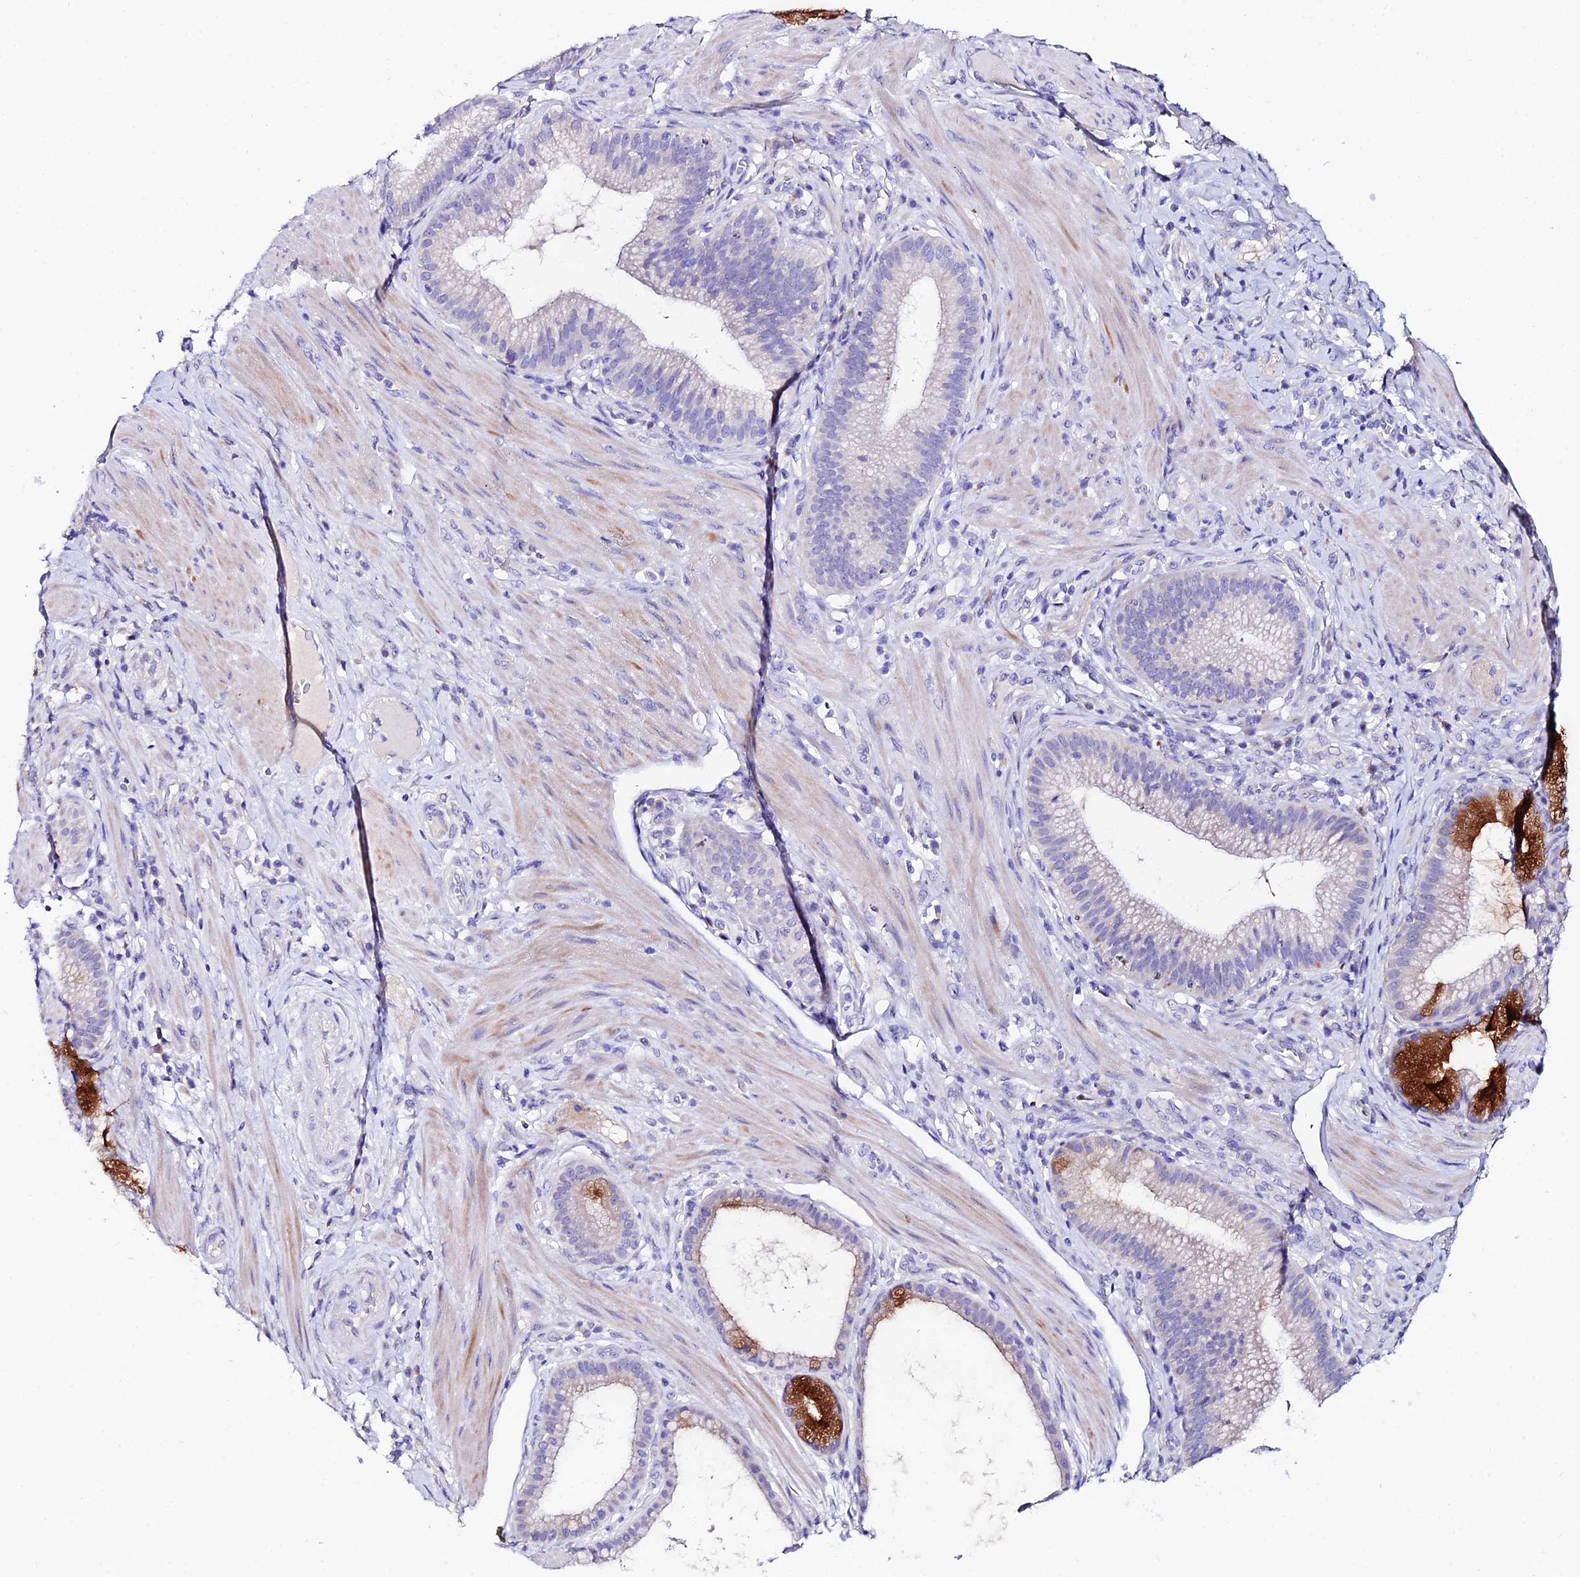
{"staining": {"intensity": "strong", "quantity": "<25%", "location": "cytoplasmic/membranous"}, "tissue": "pancreatic cancer", "cell_type": "Tumor cells", "image_type": "cancer", "snomed": [{"axis": "morphology", "description": "Adenocarcinoma, NOS"}, {"axis": "topography", "description": "Pancreas"}], "caption": "A brown stain highlights strong cytoplasmic/membranous positivity of a protein in human pancreatic cancer (adenocarcinoma) tumor cells.", "gene": "CEP41", "patient": {"sex": "male", "age": 72}}